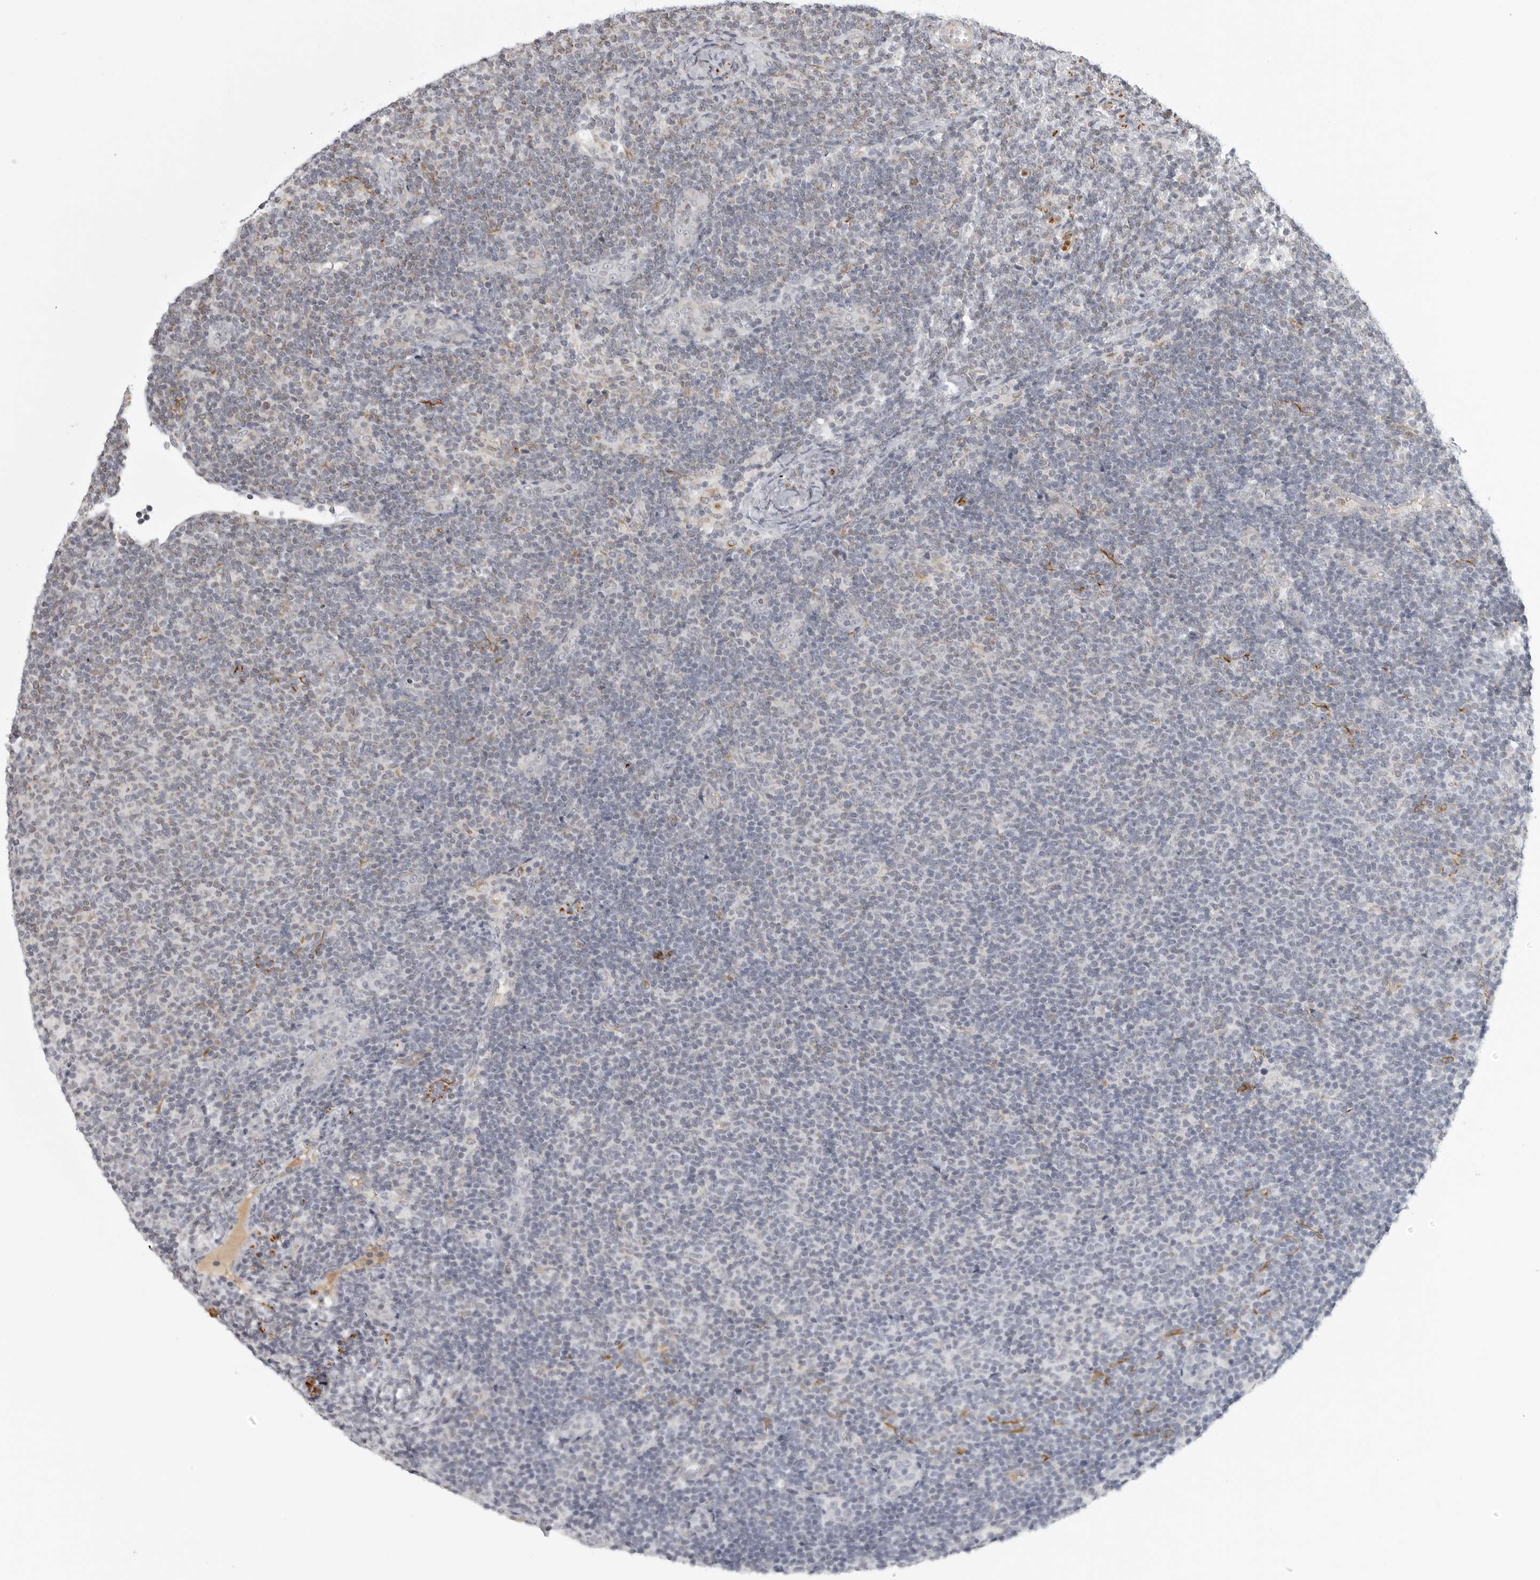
{"staining": {"intensity": "negative", "quantity": "none", "location": "none"}, "tissue": "lymphoma", "cell_type": "Tumor cells", "image_type": "cancer", "snomed": [{"axis": "morphology", "description": "Malignant lymphoma, non-Hodgkin's type, Low grade"}, {"axis": "topography", "description": "Lymph node"}], "caption": "Tumor cells show no significant expression in lymphoma.", "gene": "MAP7D1", "patient": {"sex": "male", "age": 66}}